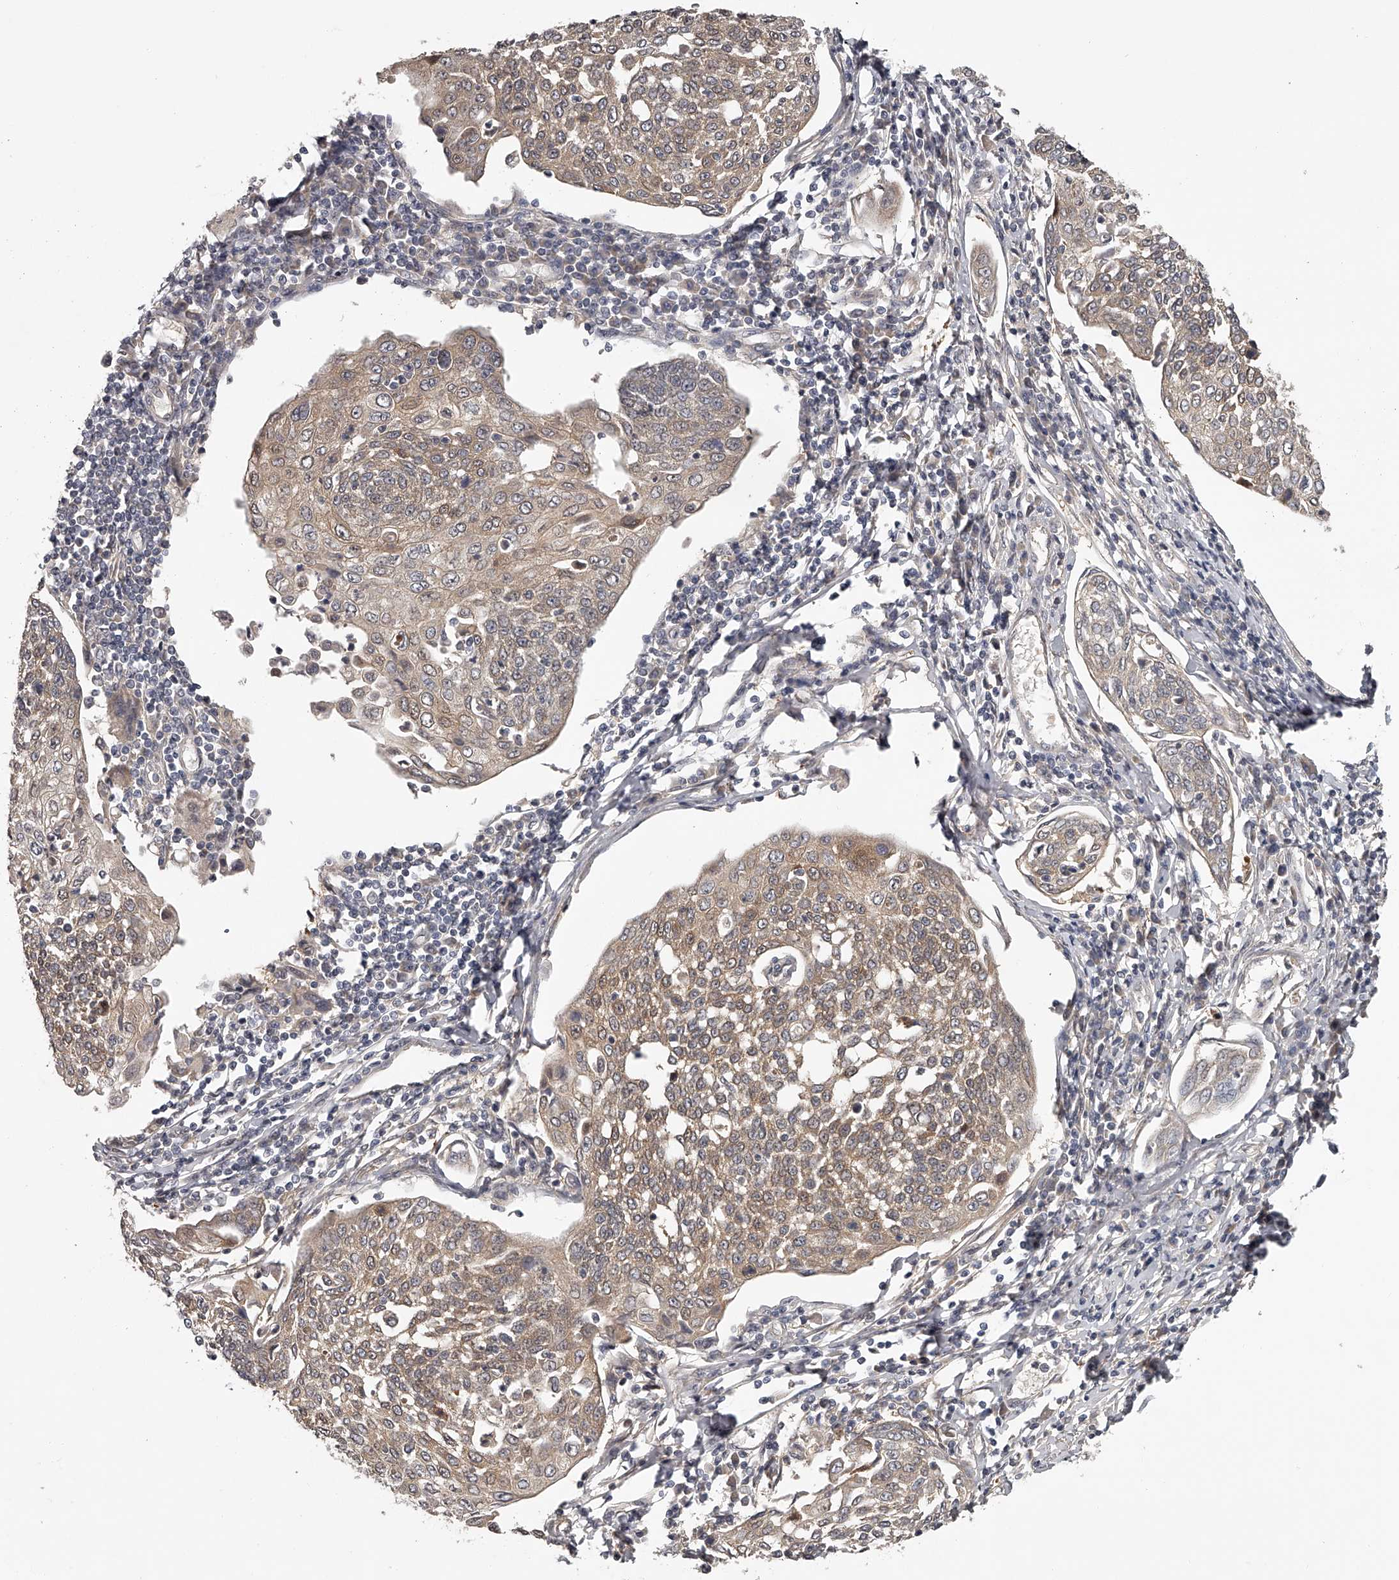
{"staining": {"intensity": "moderate", "quantity": "25%-75%", "location": "cytoplasmic/membranous"}, "tissue": "cervical cancer", "cell_type": "Tumor cells", "image_type": "cancer", "snomed": [{"axis": "morphology", "description": "Squamous cell carcinoma, NOS"}, {"axis": "topography", "description": "Cervix"}], "caption": "This histopathology image shows IHC staining of cervical squamous cell carcinoma, with medium moderate cytoplasmic/membranous expression in approximately 25%-75% of tumor cells.", "gene": "GGCT", "patient": {"sex": "female", "age": 34}}